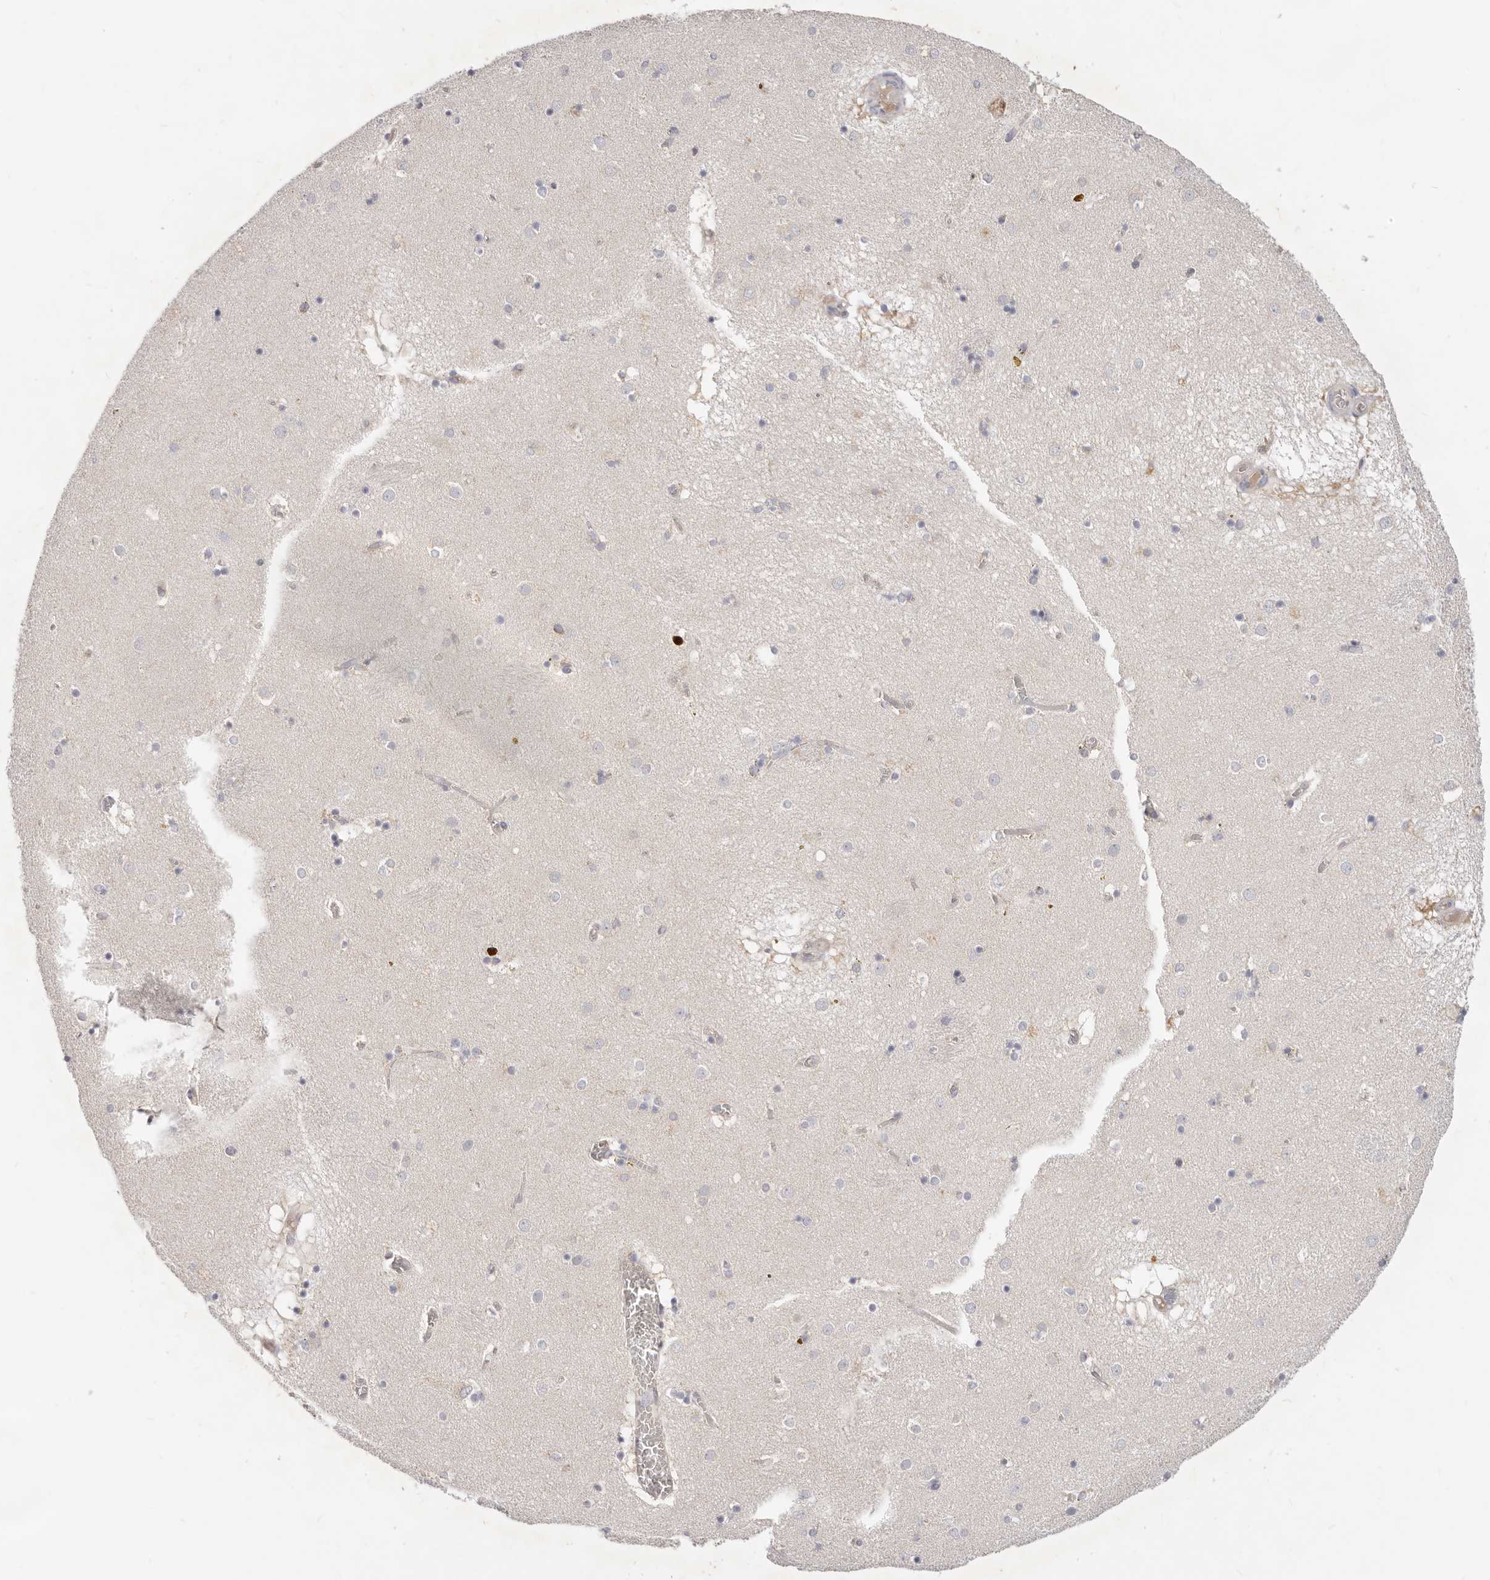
{"staining": {"intensity": "negative", "quantity": "none", "location": "none"}, "tissue": "caudate", "cell_type": "Glial cells", "image_type": "normal", "snomed": [{"axis": "morphology", "description": "Normal tissue, NOS"}, {"axis": "topography", "description": "Lateral ventricle wall"}], "caption": "A high-resolution image shows immunohistochemistry (IHC) staining of normal caudate, which demonstrates no significant expression in glial cells. (DAB immunohistochemistry (IHC) with hematoxylin counter stain).", "gene": "TFB2M", "patient": {"sex": "male", "age": 70}}